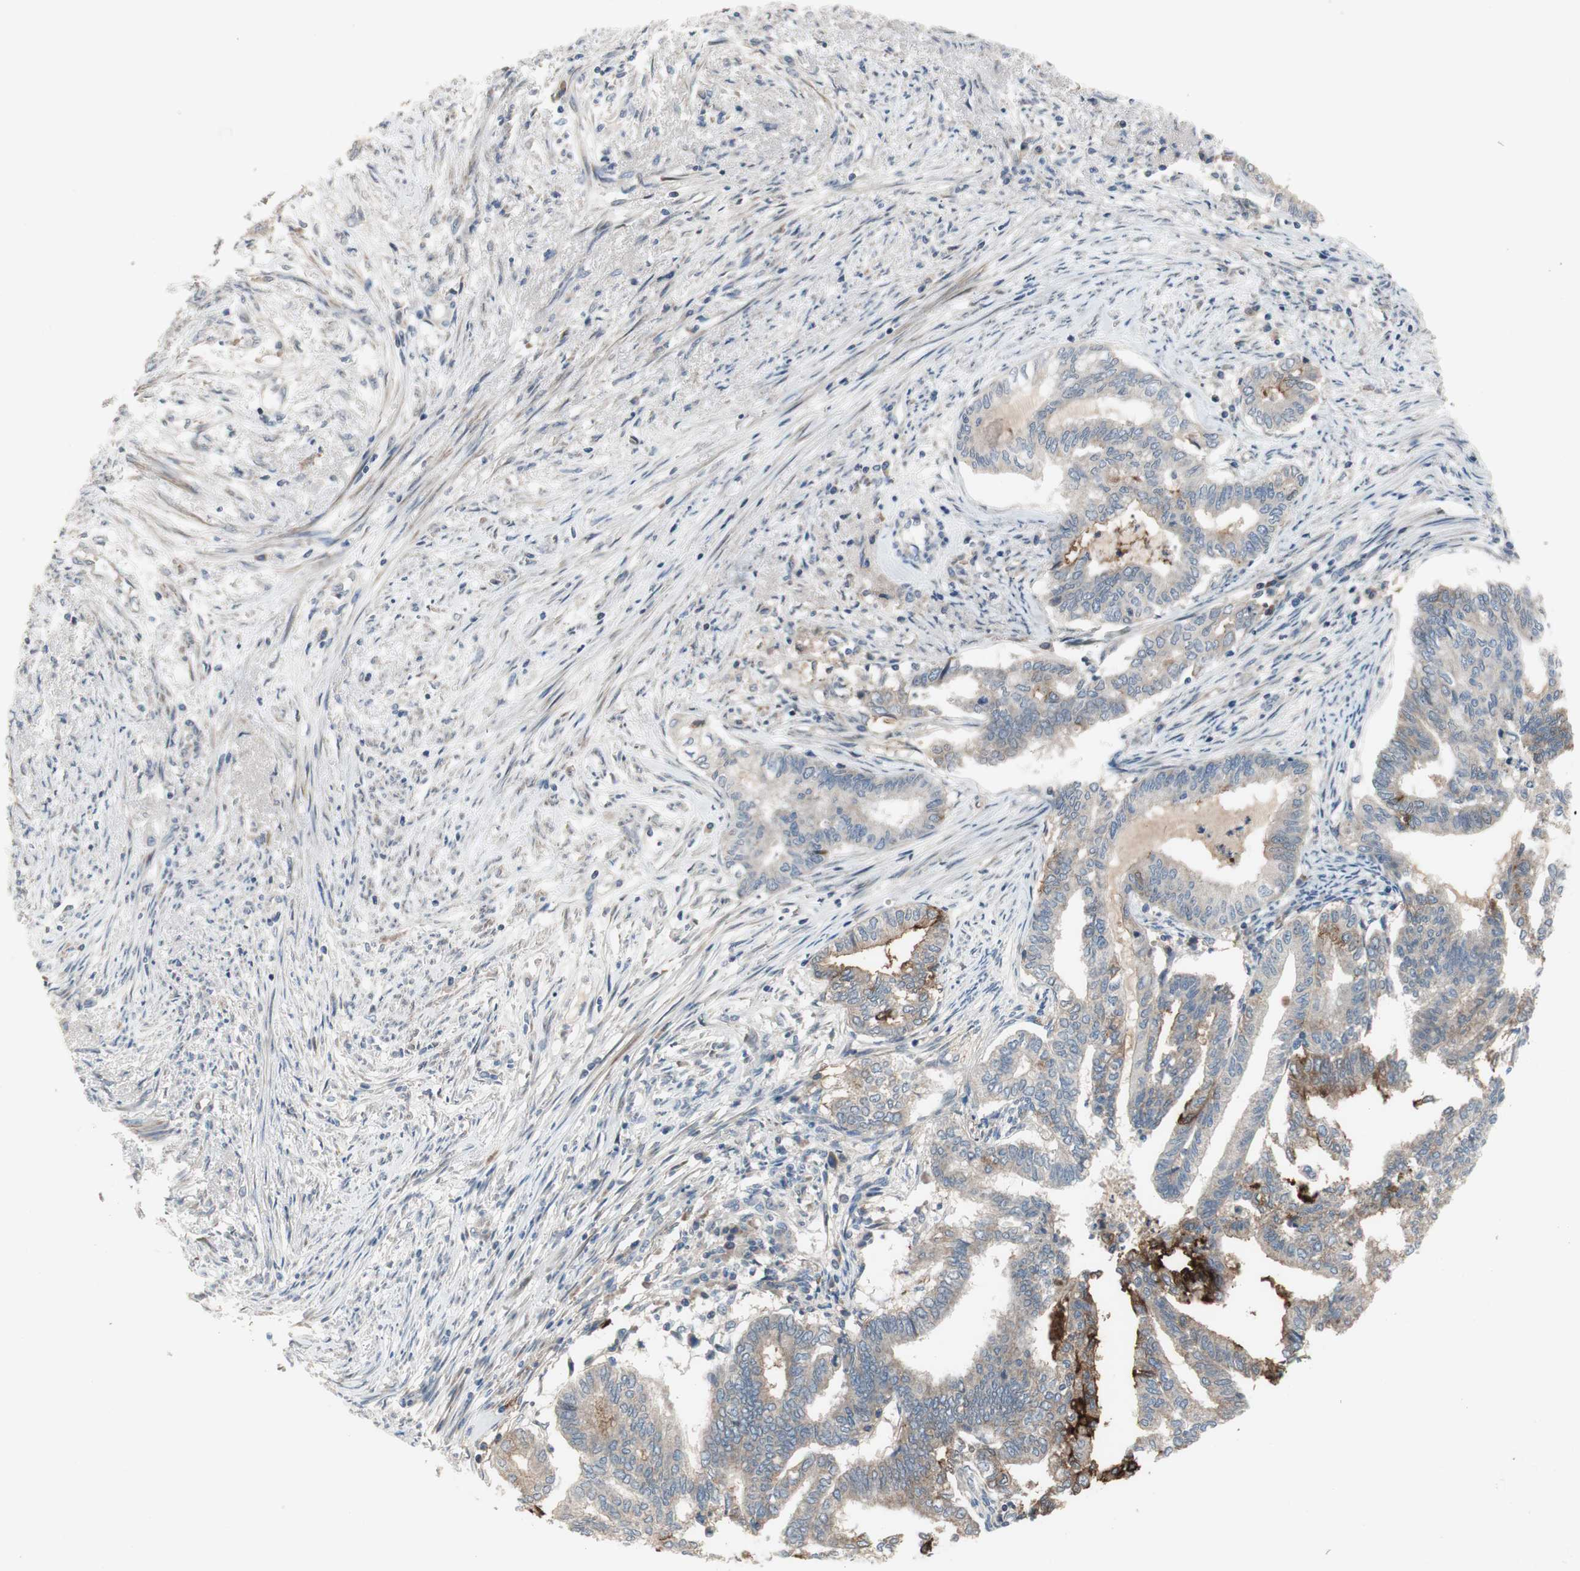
{"staining": {"intensity": "moderate", "quantity": "<25%", "location": "cytoplasmic/membranous"}, "tissue": "endometrial cancer", "cell_type": "Tumor cells", "image_type": "cancer", "snomed": [{"axis": "morphology", "description": "Adenocarcinoma, NOS"}, {"axis": "topography", "description": "Endometrium"}], "caption": "This is a histology image of IHC staining of adenocarcinoma (endometrial), which shows moderate expression in the cytoplasmic/membranous of tumor cells.", "gene": "TACR3", "patient": {"sex": "female", "age": 79}}